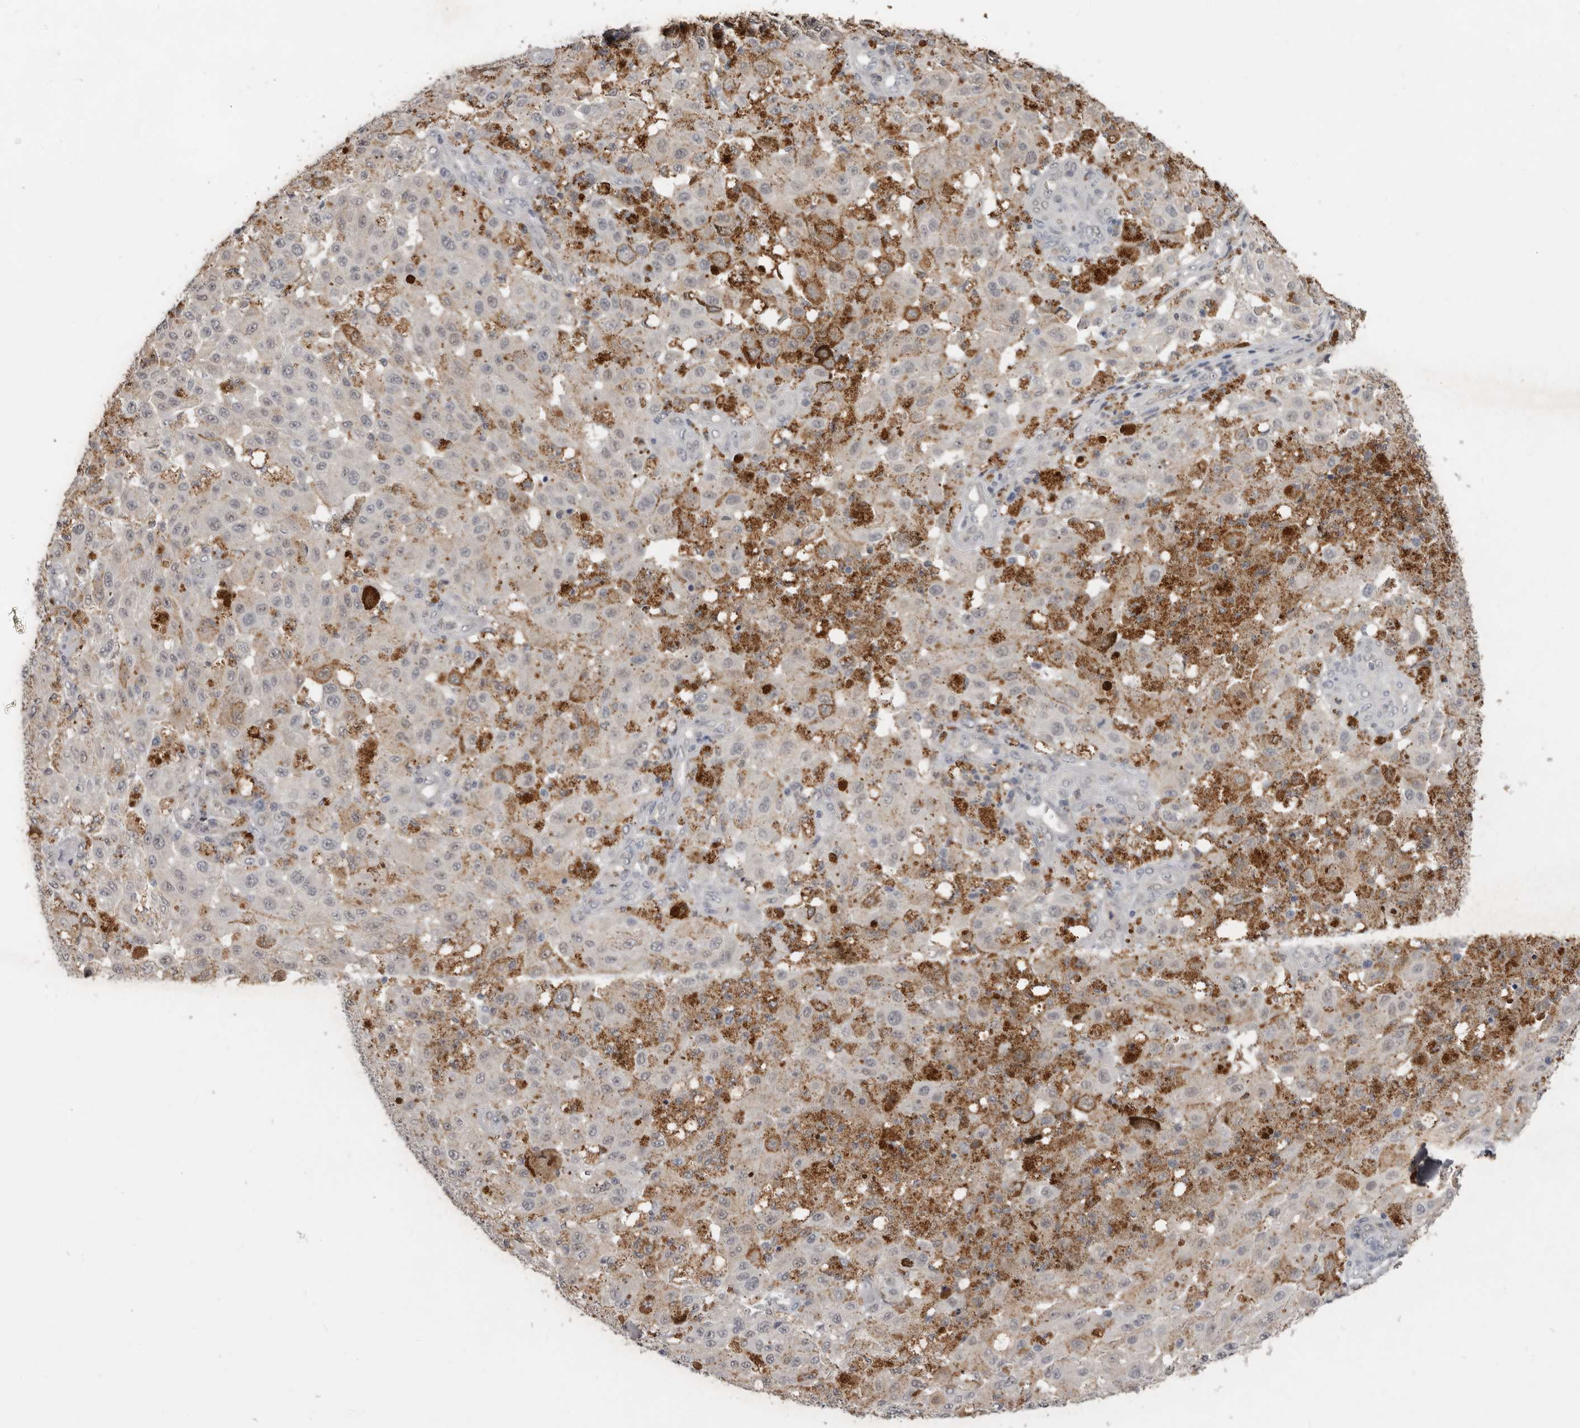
{"staining": {"intensity": "negative", "quantity": "none", "location": "none"}, "tissue": "melanoma", "cell_type": "Tumor cells", "image_type": "cancer", "snomed": [{"axis": "morphology", "description": "Malignant melanoma, NOS"}, {"axis": "topography", "description": "Skin"}], "caption": "Human melanoma stained for a protein using immunohistochemistry (IHC) reveals no expression in tumor cells.", "gene": "RBKS", "patient": {"sex": "female", "age": 64}}